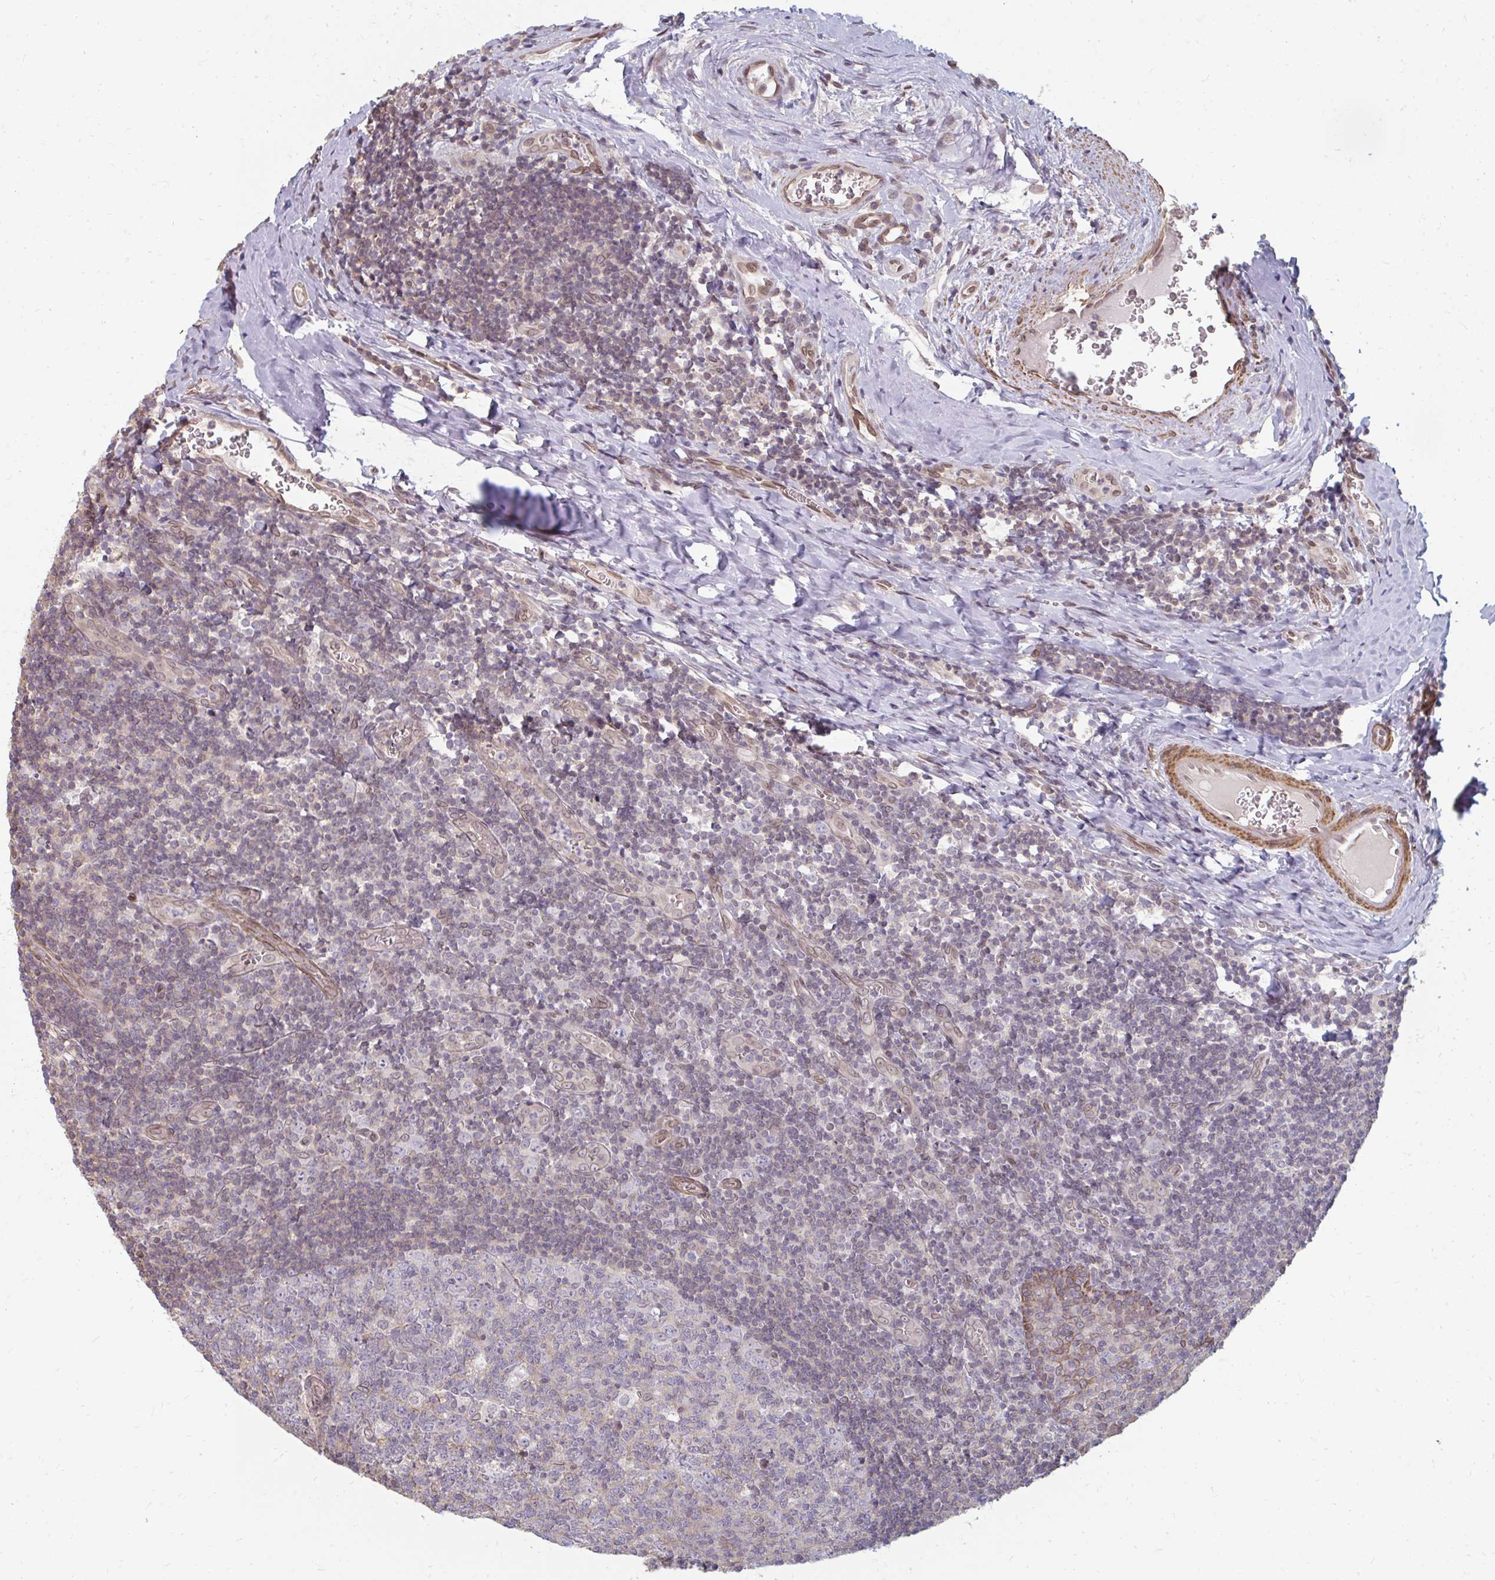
{"staining": {"intensity": "weak", "quantity": "<25%", "location": "cytoplasmic/membranous"}, "tissue": "tonsil", "cell_type": "Germinal center cells", "image_type": "normal", "snomed": [{"axis": "morphology", "description": "Normal tissue, NOS"}, {"axis": "morphology", "description": "Inflammation, NOS"}, {"axis": "topography", "description": "Tonsil"}], "caption": "The photomicrograph exhibits no staining of germinal center cells in normal tonsil. The staining is performed using DAB (3,3'-diaminobenzidine) brown chromogen with nuclei counter-stained in using hematoxylin.", "gene": "GPC5", "patient": {"sex": "female", "age": 31}}